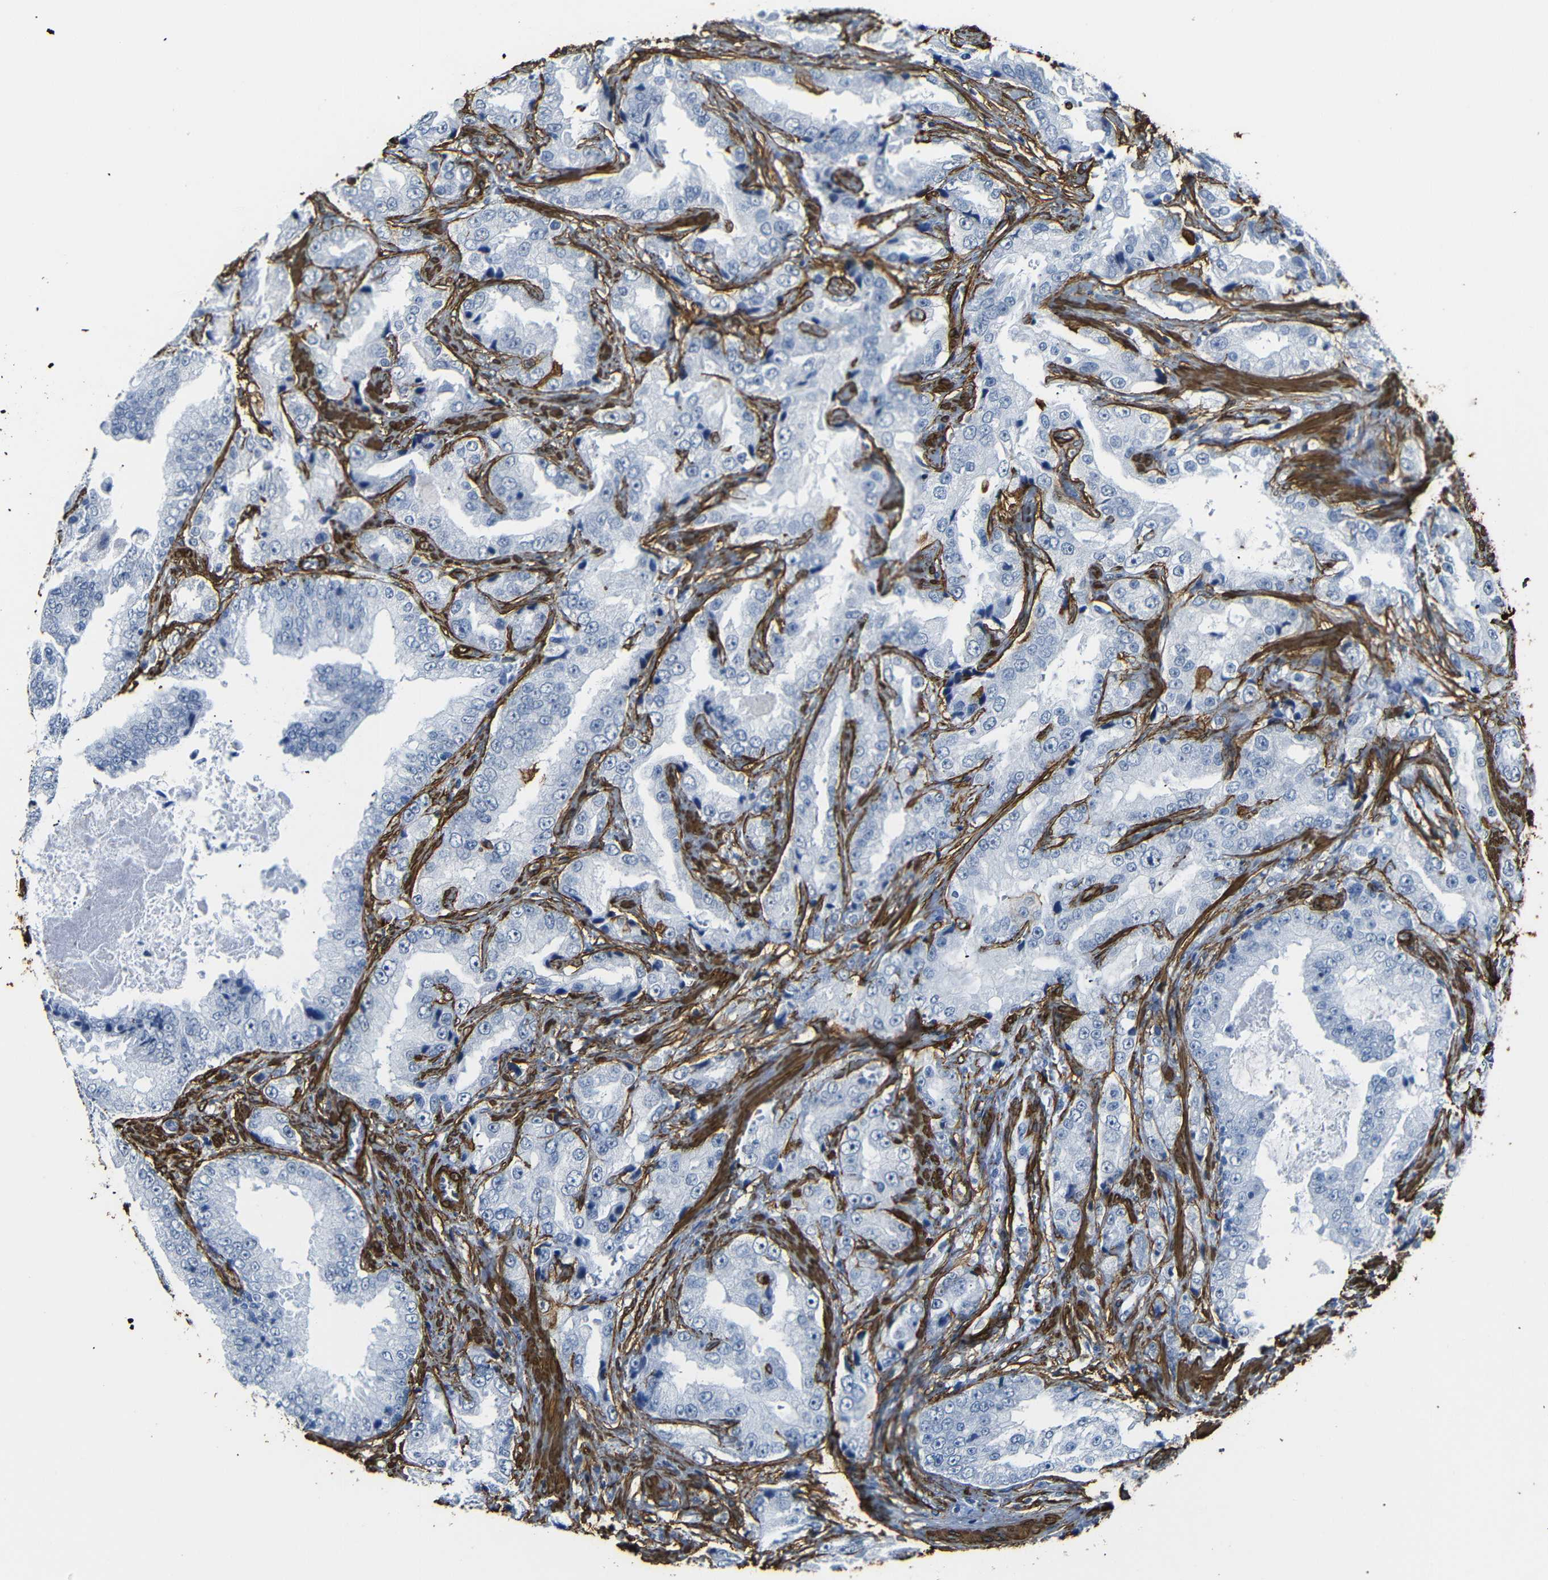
{"staining": {"intensity": "negative", "quantity": "none", "location": "none"}, "tissue": "prostate cancer", "cell_type": "Tumor cells", "image_type": "cancer", "snomed": [{"axis": "morphology", "description": "Adenocarcinoma, High grade"}, {"axis": "topography", "description": "Prostate"}], "caption": "Immunohistochemistry (IHC) photomicrograph of human prostate cancer (high-grade adenocarcinoma) stained for a protein (brown), which exhibits no expression in tumor cells.", "gene": "ACTA2", "patient": {"sex": "male", "age": 73}}